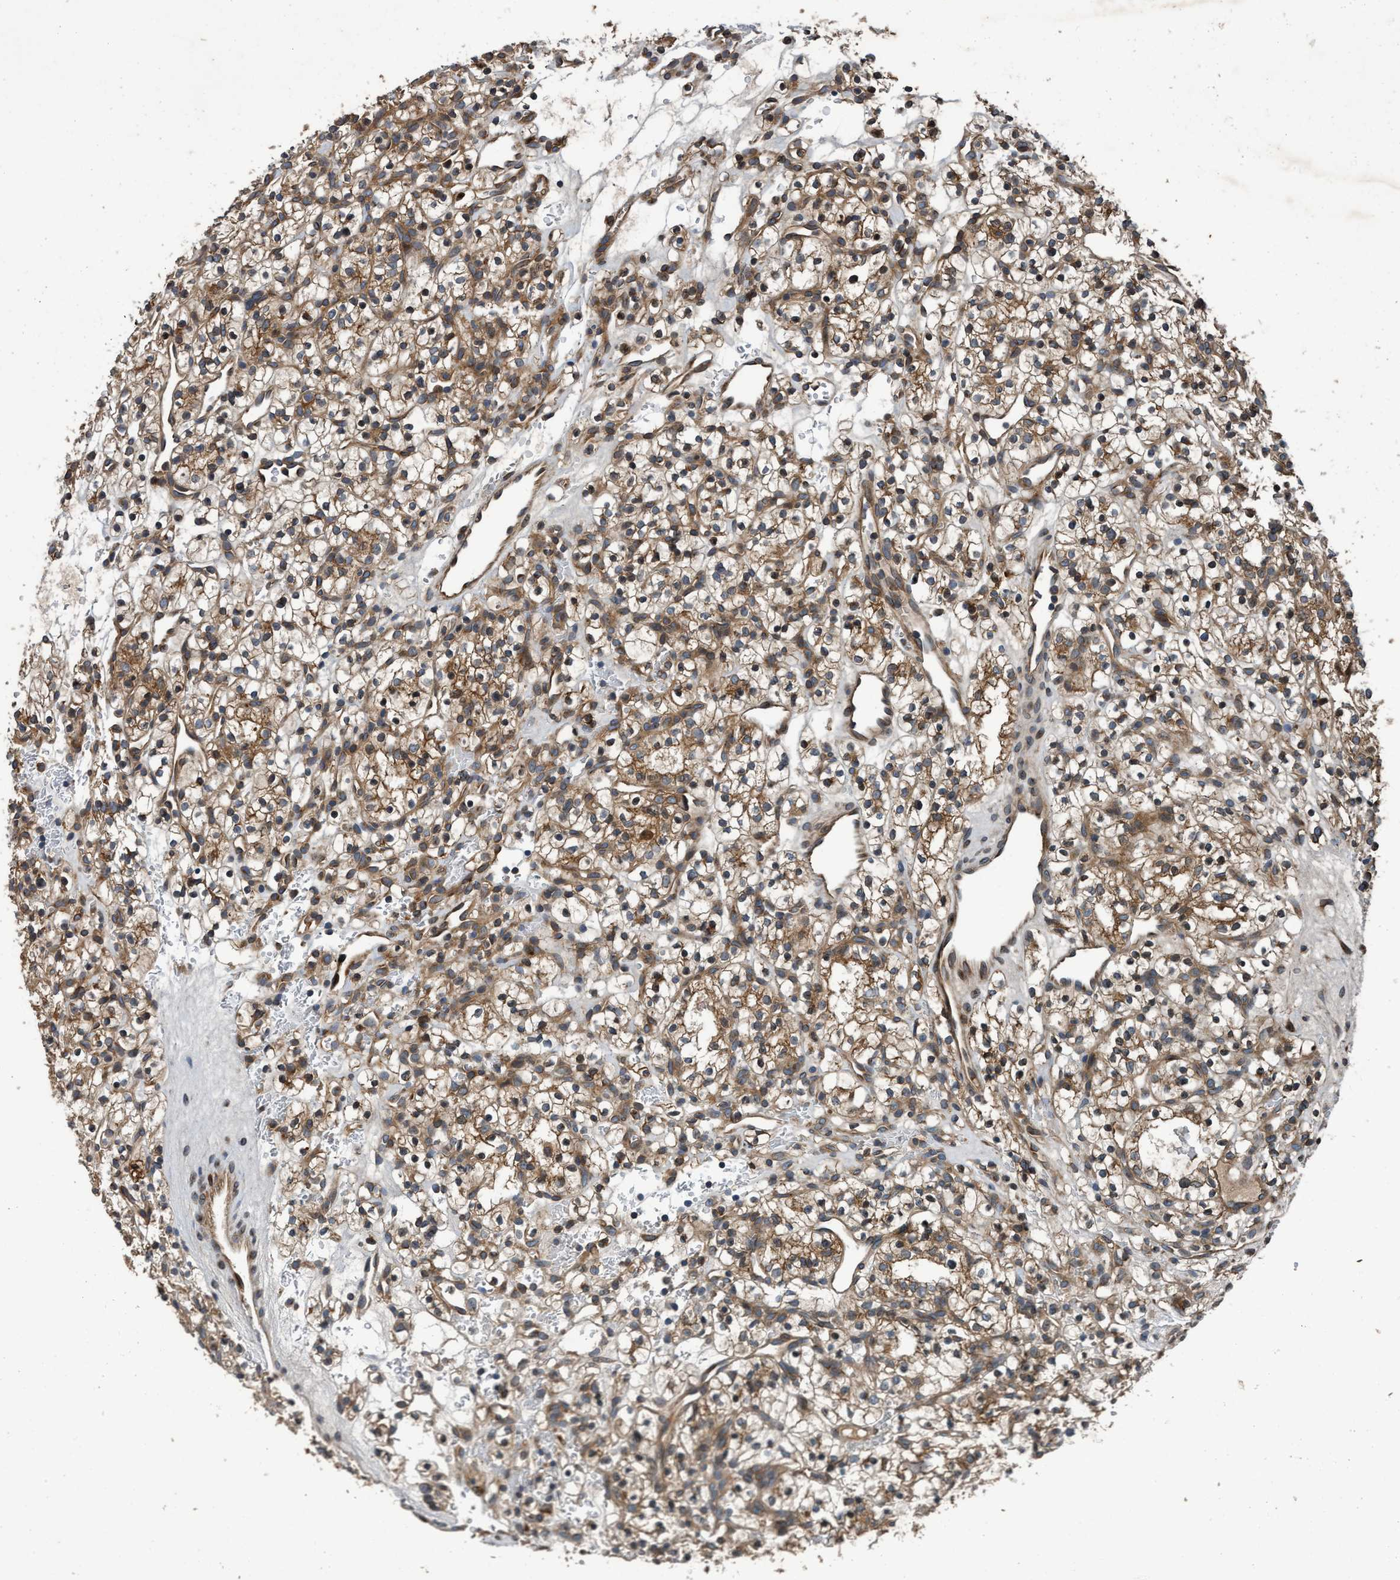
{"staining": {"intensity": "moderate", "quantity": ">75%", "location": "cytoplasmic/membranous"}, "tissue": "renal cancer", "cell_type": "Tumor cells", "image_type": "cancer", "snomed": [{"axis": "morphology", "description": "Adenocarcinoma, NOS"}, {"axis": "topography", "description": "Kidney"}], "caption": "Tumor cells demonstrate medium levels of moderate cytoplasmic/membranous staining in approximately >75% of cells in human adenocarcinoma (renal).", "gene": "MACC1", "patient": {"sex": "female", "age": 57}}